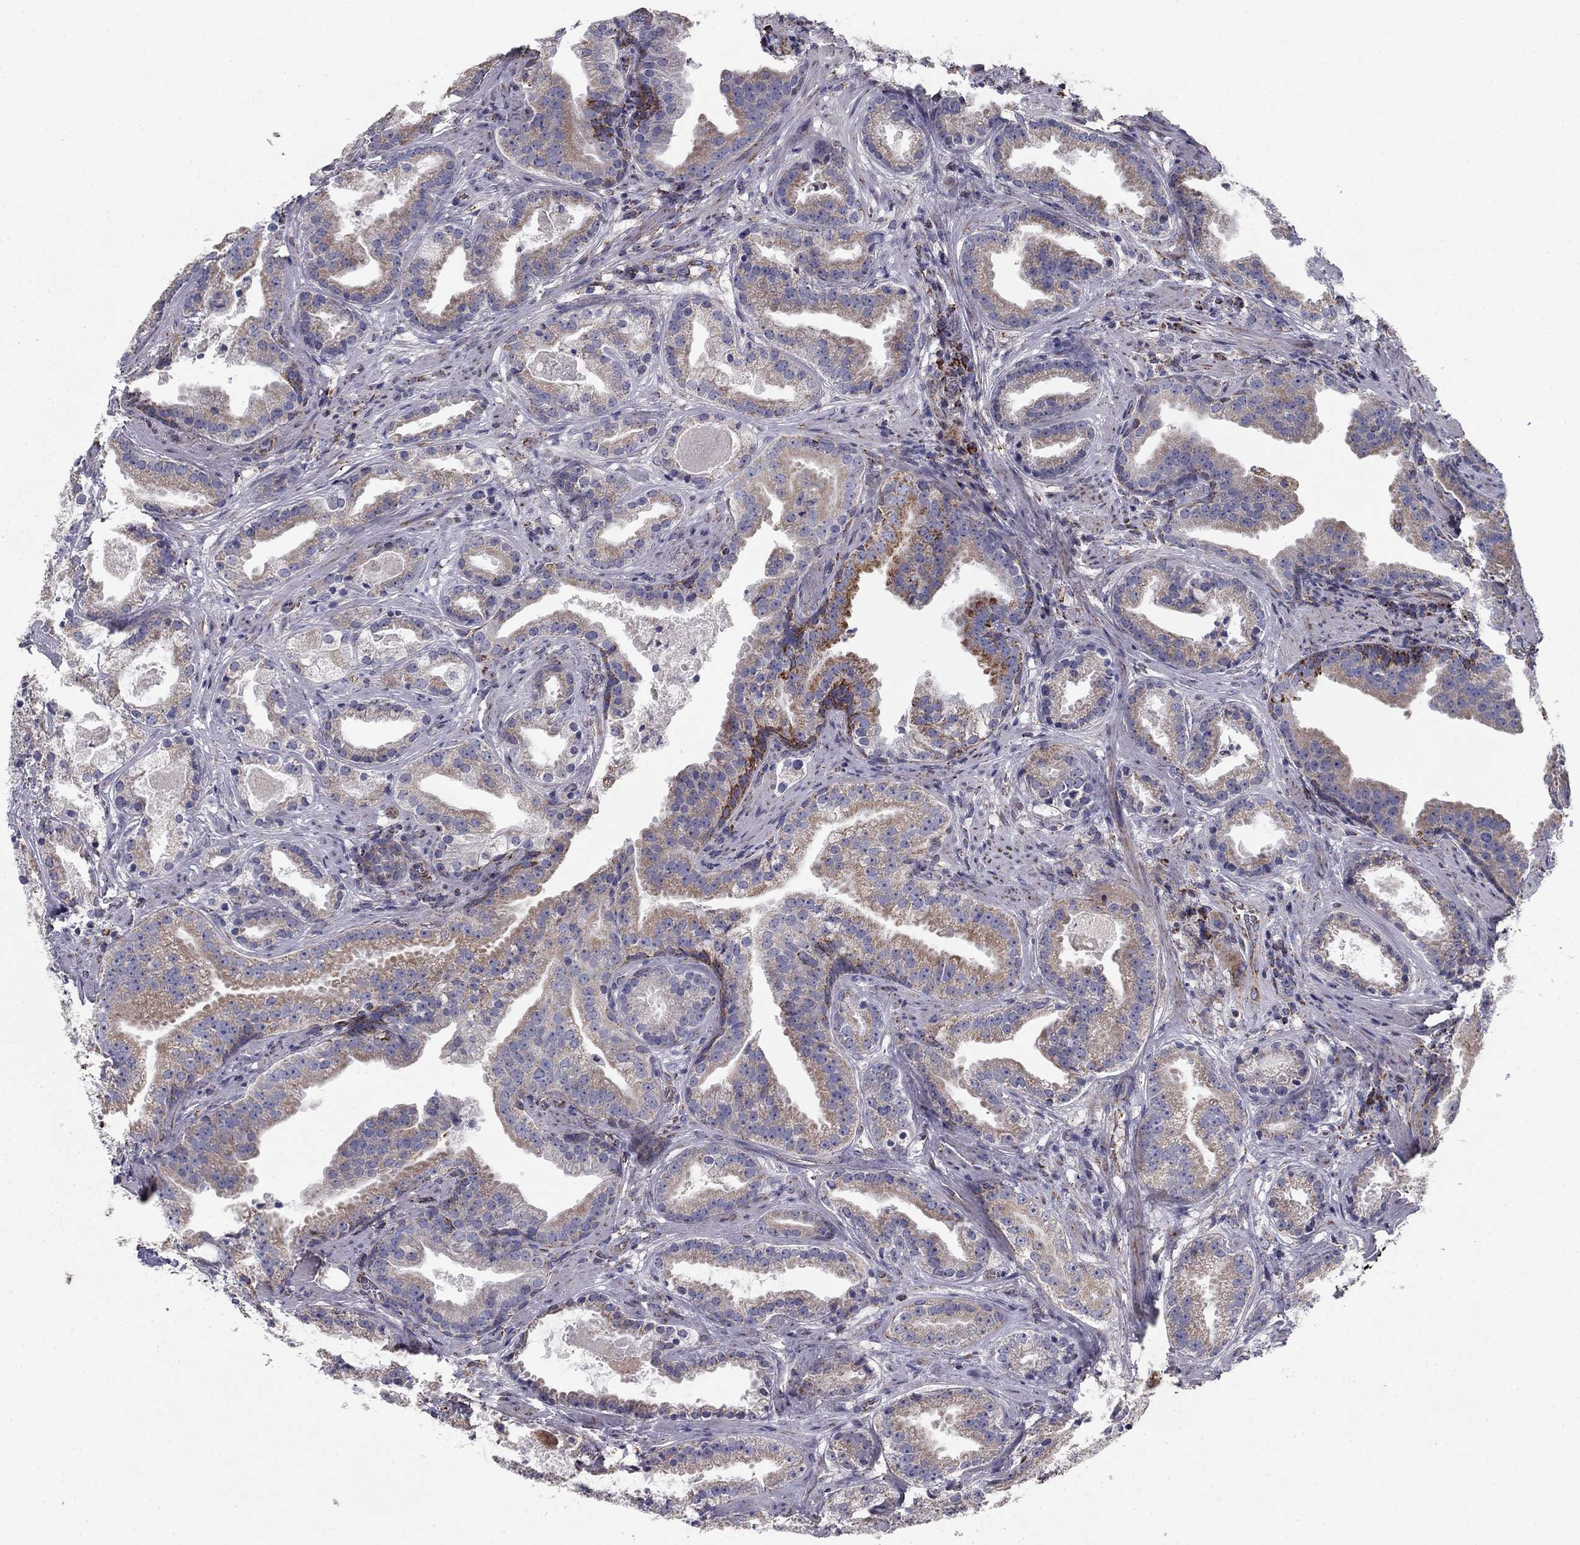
{"staining": {"intensity": "weak", "quantity": "25%-75%", "location": "cytoplasmic/membranous"}, "tissue": "prostate cancer", "cell_type": "Tumor cells", "image_type": "cancer", "snomed": [{"axis": "morphology", "description": "Adenocarcinoma, NOS"}, {"axis": "morphology", "description": "Adenocarcinoma, High grade"}, {"axis": "topography", "description": "Prostate"}], "caption": "This histopathology image demonstrates prostate cancer stained with immunohistochemistry (IHC) to label a protein in brown. The cytoplasmic/membranous of tumor cells show weak positivity for the protein. Nuclei are counter-stained blue.", "gene": "NDUFV1", "patient": {"sex": "male", "age": 64}}